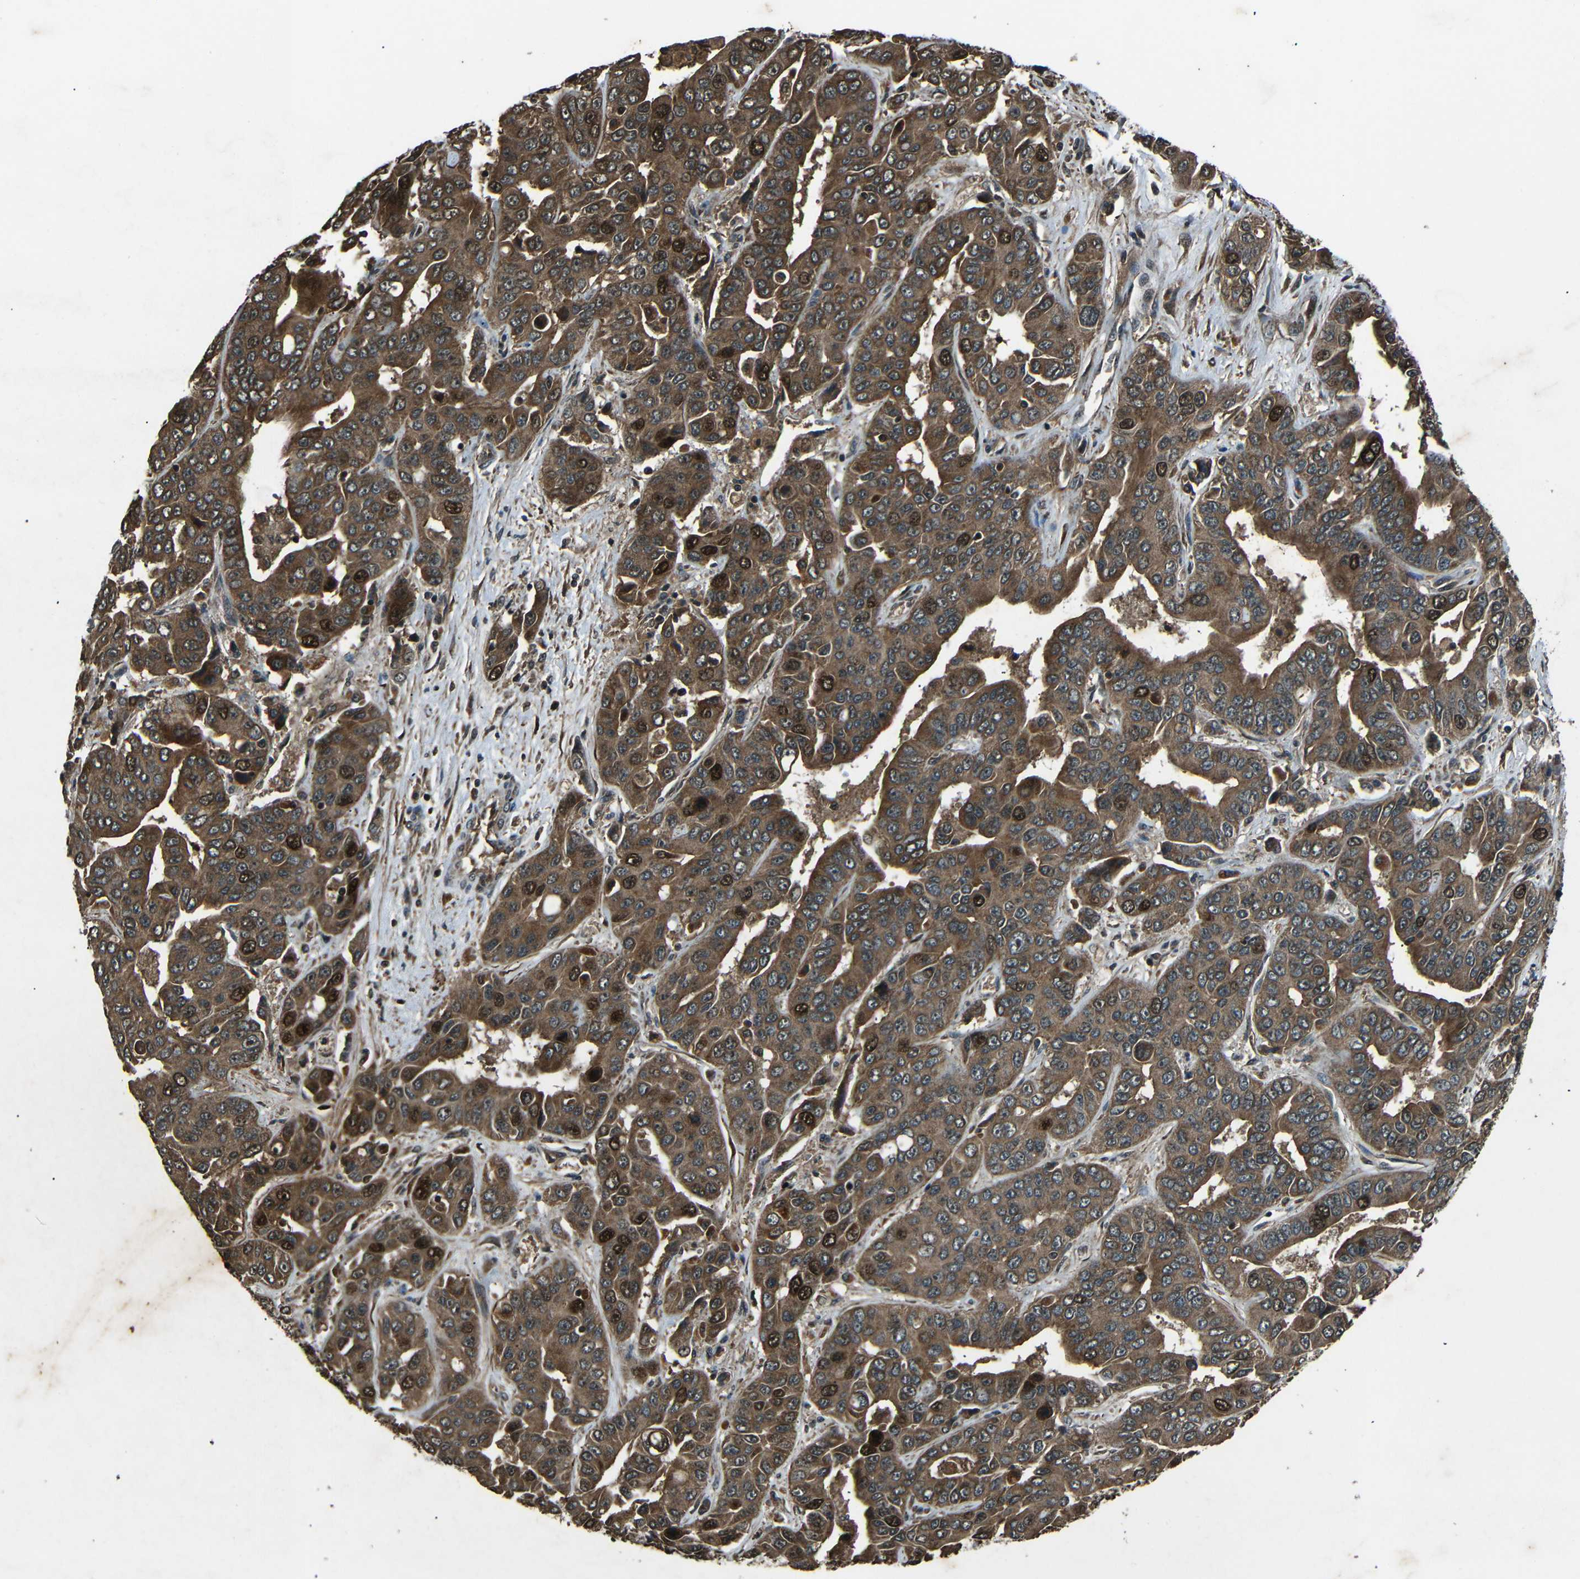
{"staining": {"intensity": "strong", "quantity": ">75%", "location": "cytoplasmic/membranous,nuclear"}, "tissue": "liver cancer", "cell_type": "Tumor cells", "image_type": "cancer", "snomed": [{"axis": "morphology", "description": "Cholangiocarcinoma"}, {"axis": "topography", "description": "Liver"}], "caption": "Cholangiocarcinoma (liver) tissue demonstrates strong cytoplasmic/membranous and nuclear positivity in about >75% of tumor cells", "gene": "PLK2", "patient": {"sex": "female", "age": 52}}